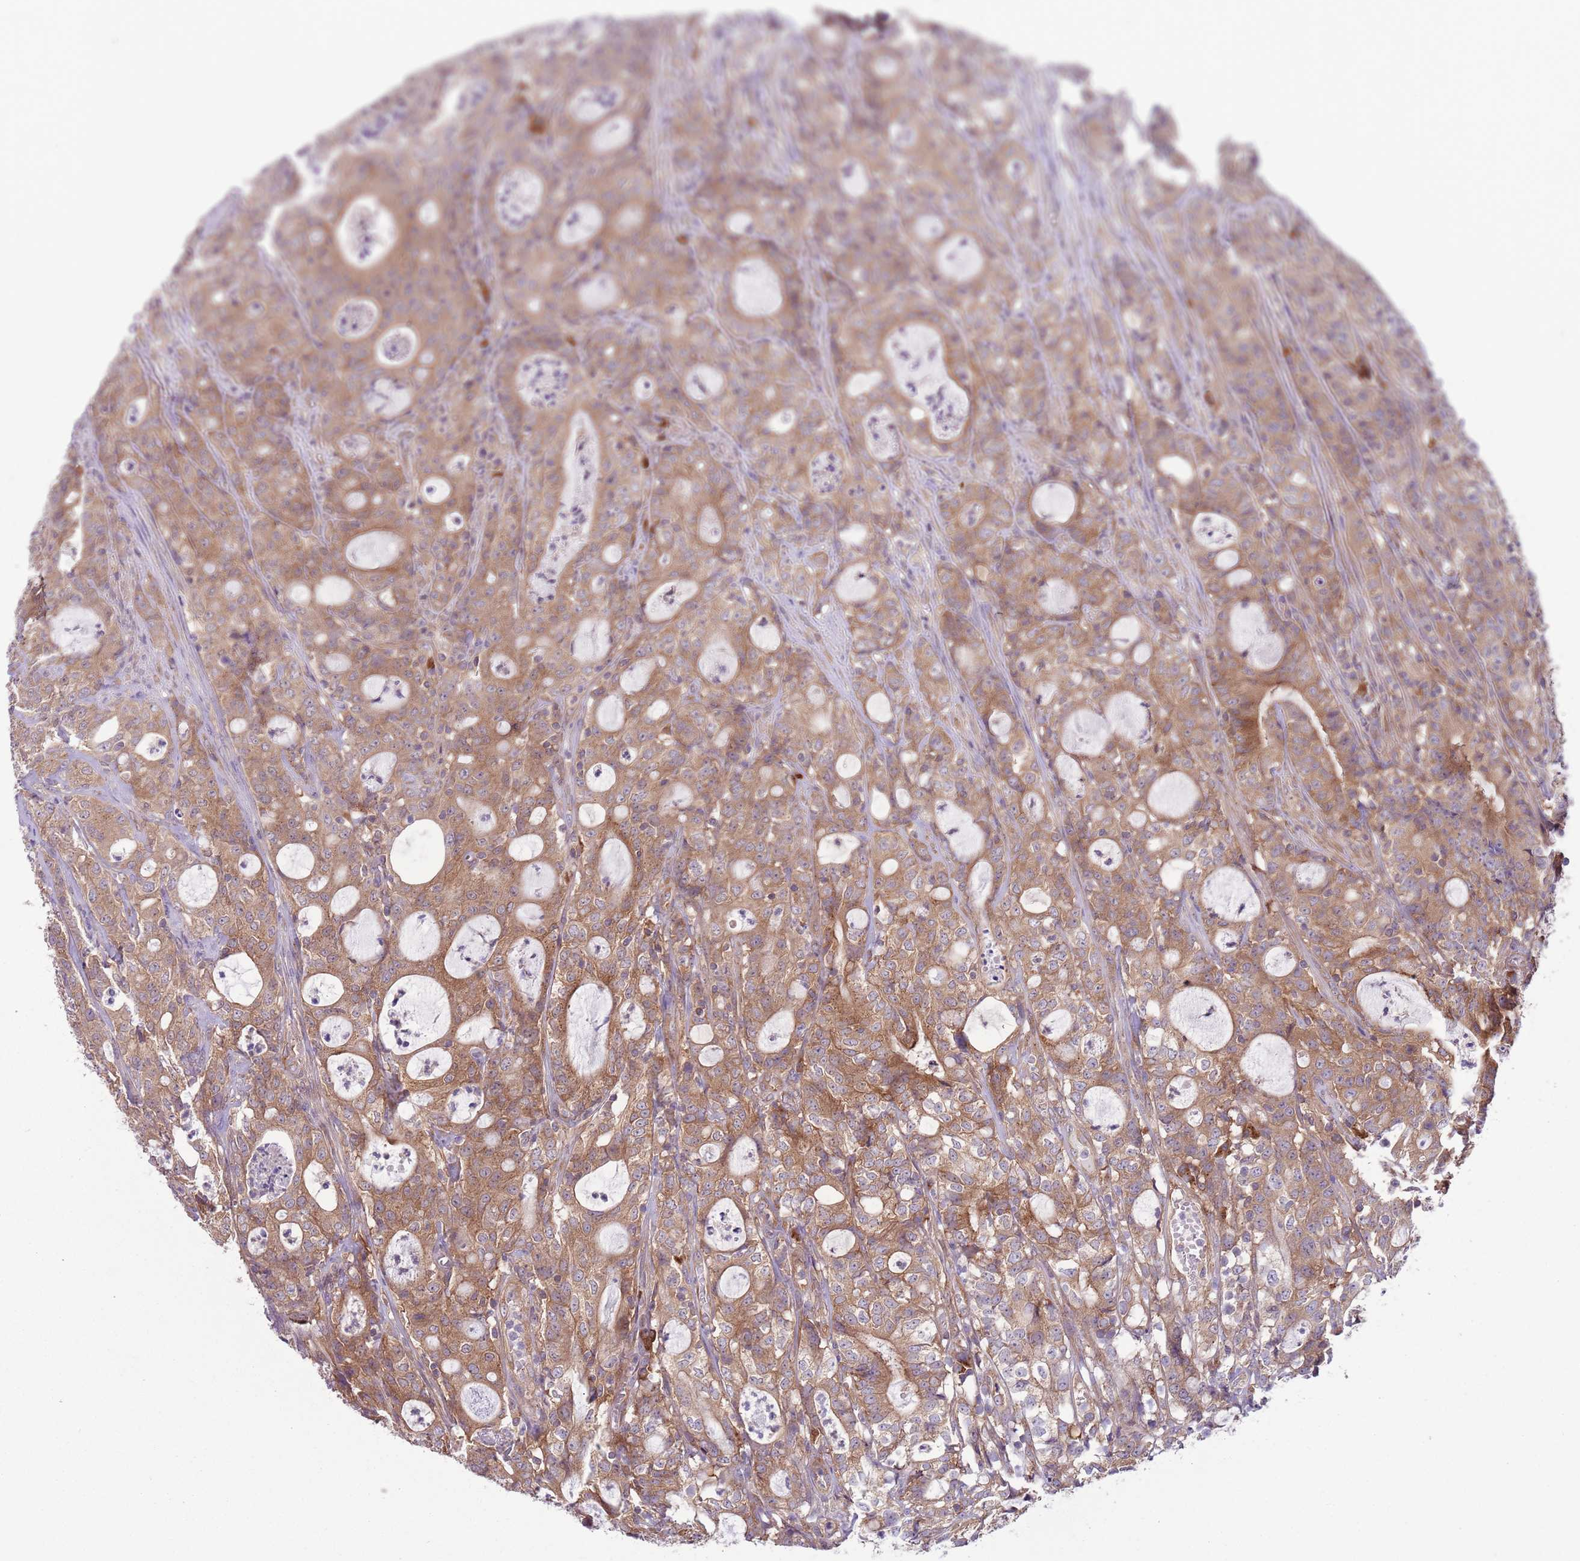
{"staining": {"intensity": "moderate", "quantity": ">75%", "location": "cytoplasmic/membranous"}, "tissue": "colorectal cancer", "cell_type": "Tumor cells", "image_type": "cancer", "snomed": [{"axis": "morphology", "description": "Adenocarcinoma, NOS"}, {"axis": "topography", "description": "Colon"}], "caption": "Protein analysis of adenocarcinoma (colorectal) tissue demonstrates moderate cytoplasmic/membranous staining in approximately >75% of tumor cells. (DAB (3,3'-diaminobenzidine) = brown stain, brightfield microscopy at high magnification).", "gene": "COPE", "patient": {"sex": "male", "age": 83}}